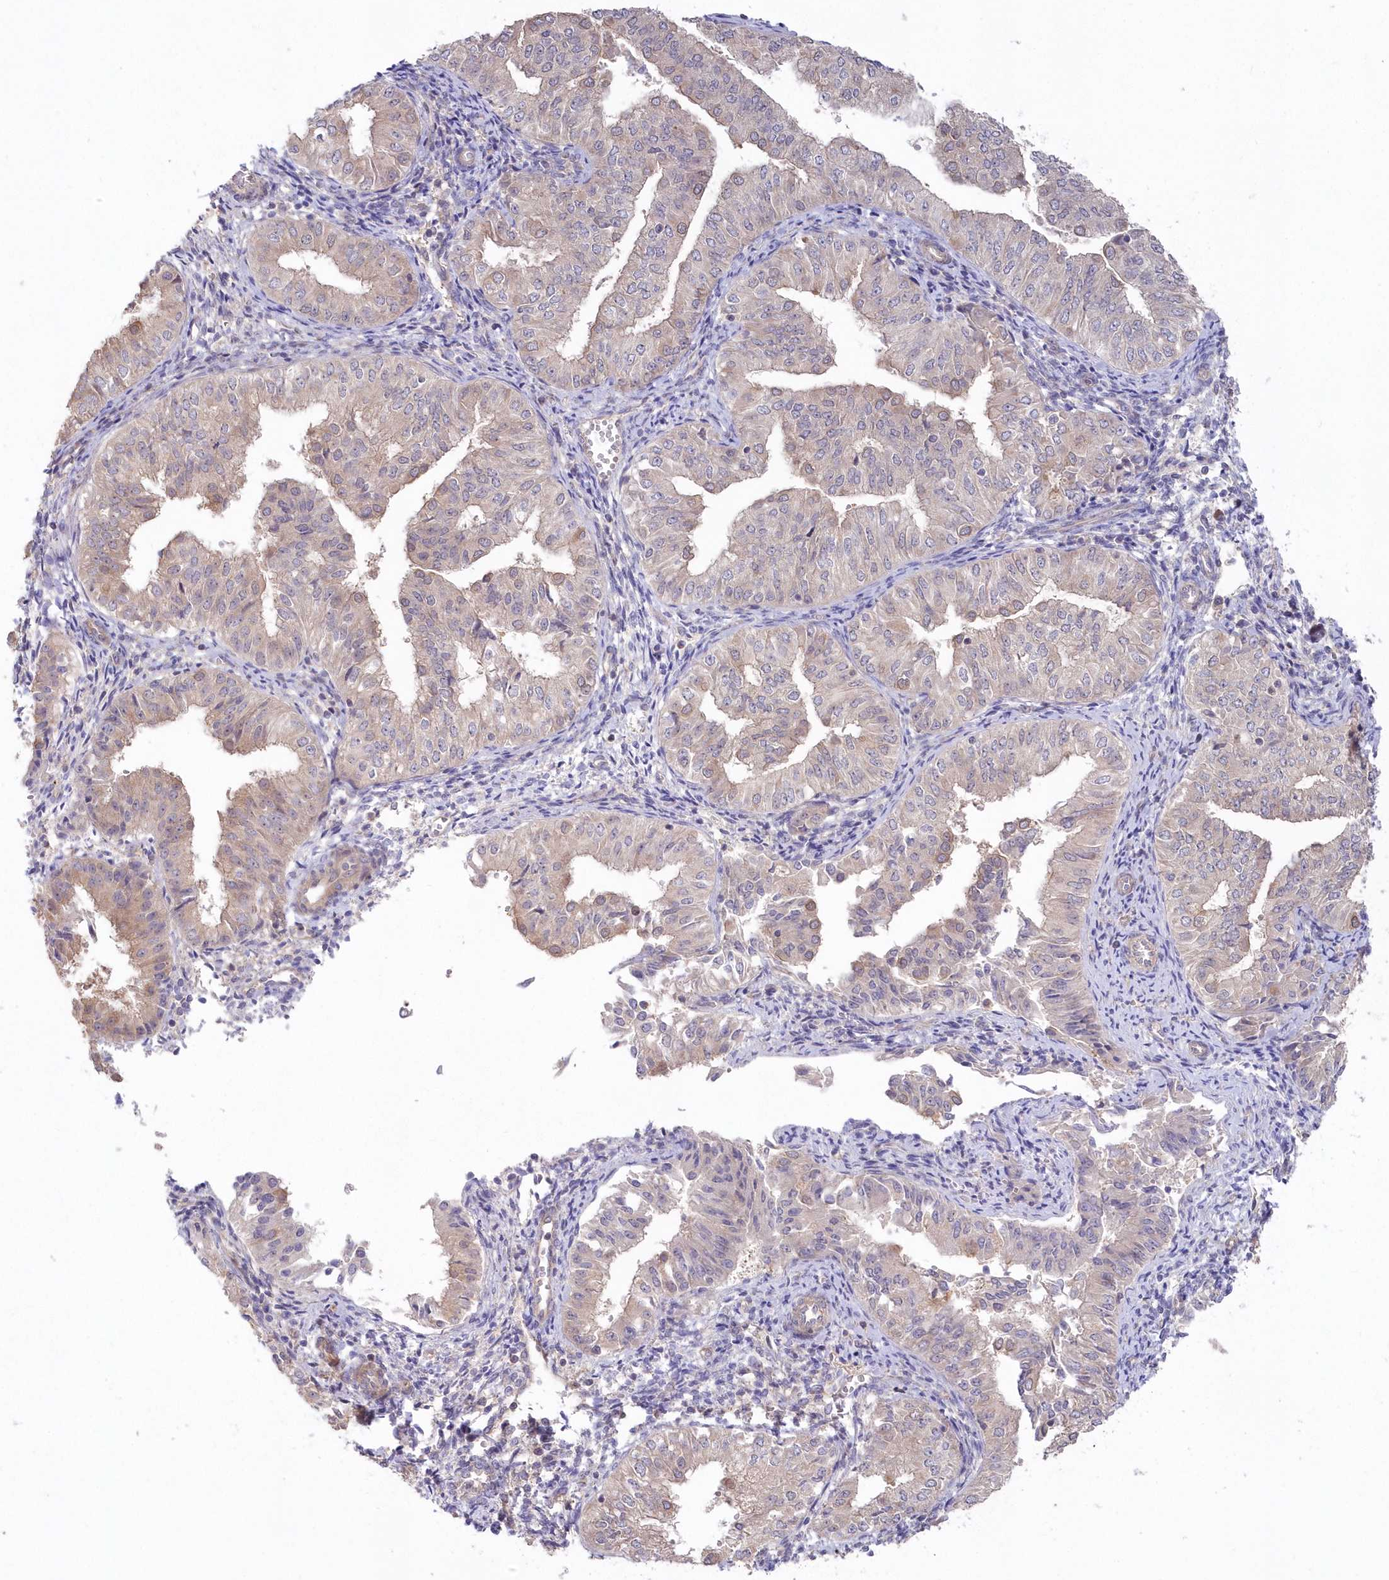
{"staining": {"intensity": "weak", "quantity": "<25%", "location": "cytoplasmic/membranous"}, "tissue": "endometrial cancer", "cell_type": "Tumor cells", "image_type": "cancer", "snomed": [{"axis": "morphology", "description": "Normal tissue, NOS"}, {"axis": "morphology", "description": "Adenocarcinoma, NOS"}, {"axis": "topography", "description": "Endometrium"}], "caption": "This image is of adenocarcinoma (endometrial) stained with immunohistochemistry to label a protein in brown with the nuclei are counter-stained blue. There is no staining in tumor cells.", "gene": "TBCA", "patient": {"sex": "female", "age": 53}}